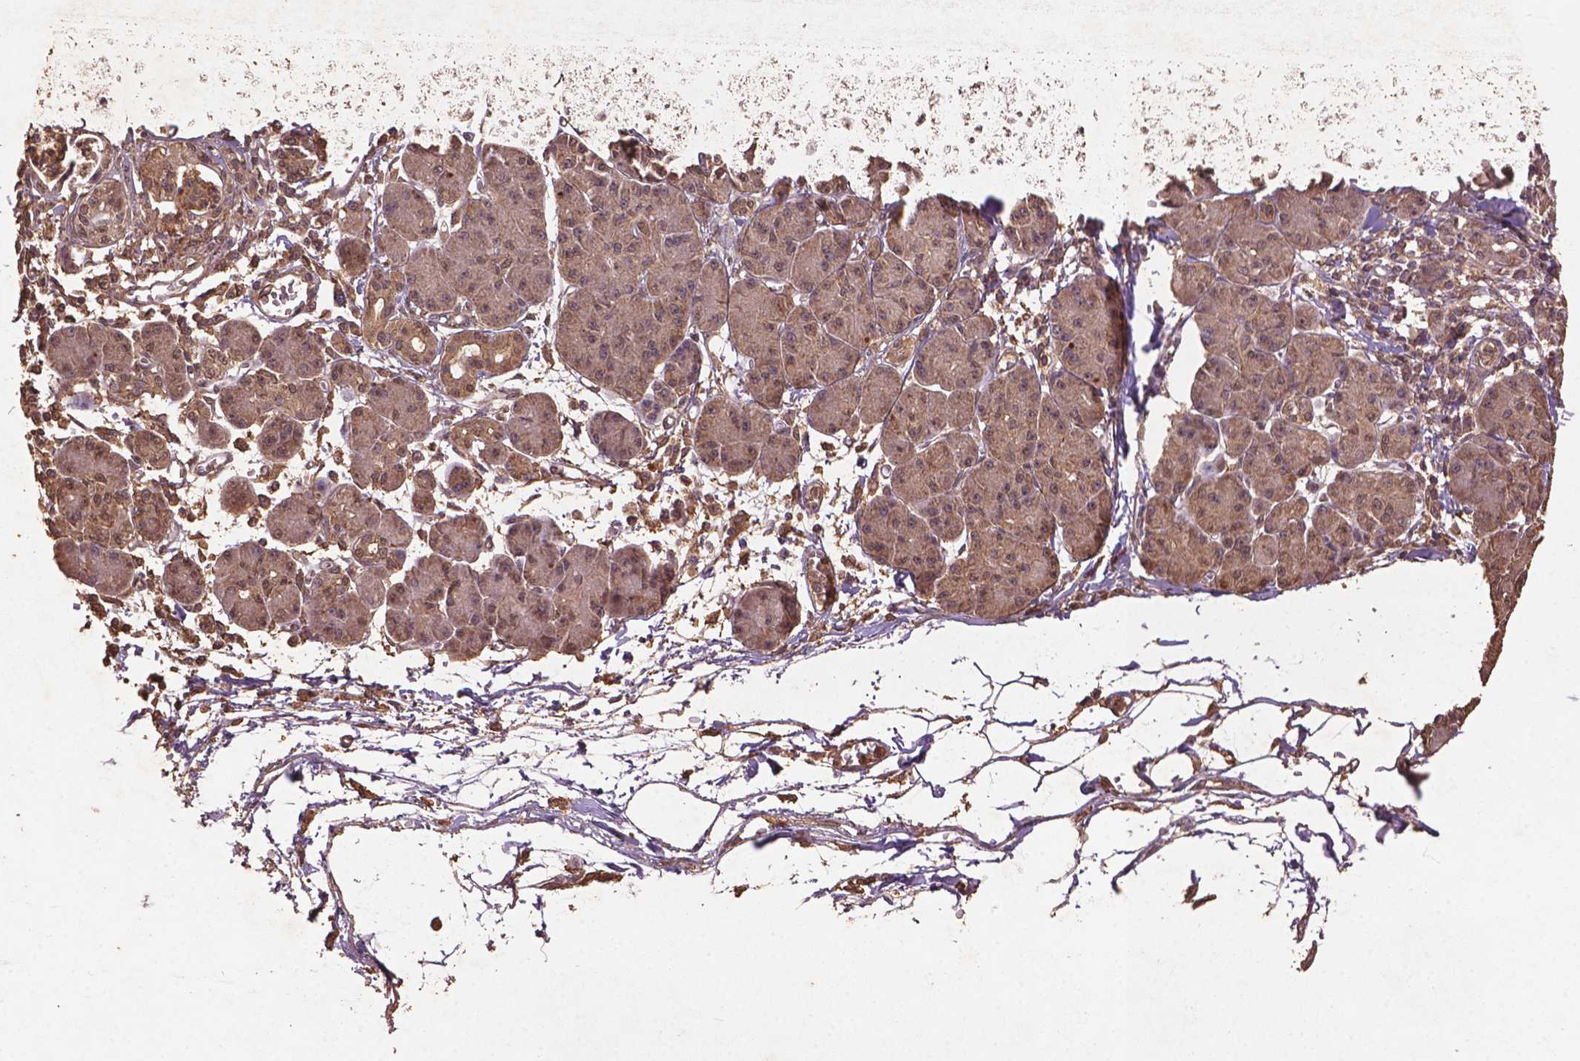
{"staining": {"intensity": "weak", "quantity": "25%-75%", "location": "cytoplasmic/membranous"}, "tissue": "pancreatic cancer", "cell_type": "Tumor cells", "image_type": "cancer", "snomed": [{"axis": "morphology", "description": "Adenocarcinoma, NOS"}, {"axis": "topography", "description": "Pancreas"}], "caption": "Pancreatic adenocarcinoma was stained to show a protein in brown. There is low levels of weak cytoplasmic/membranous expression in about 25%-75% of tumor cells.", "gene": "BABAM1", "patient": {"sex": "male", "age": 70}}